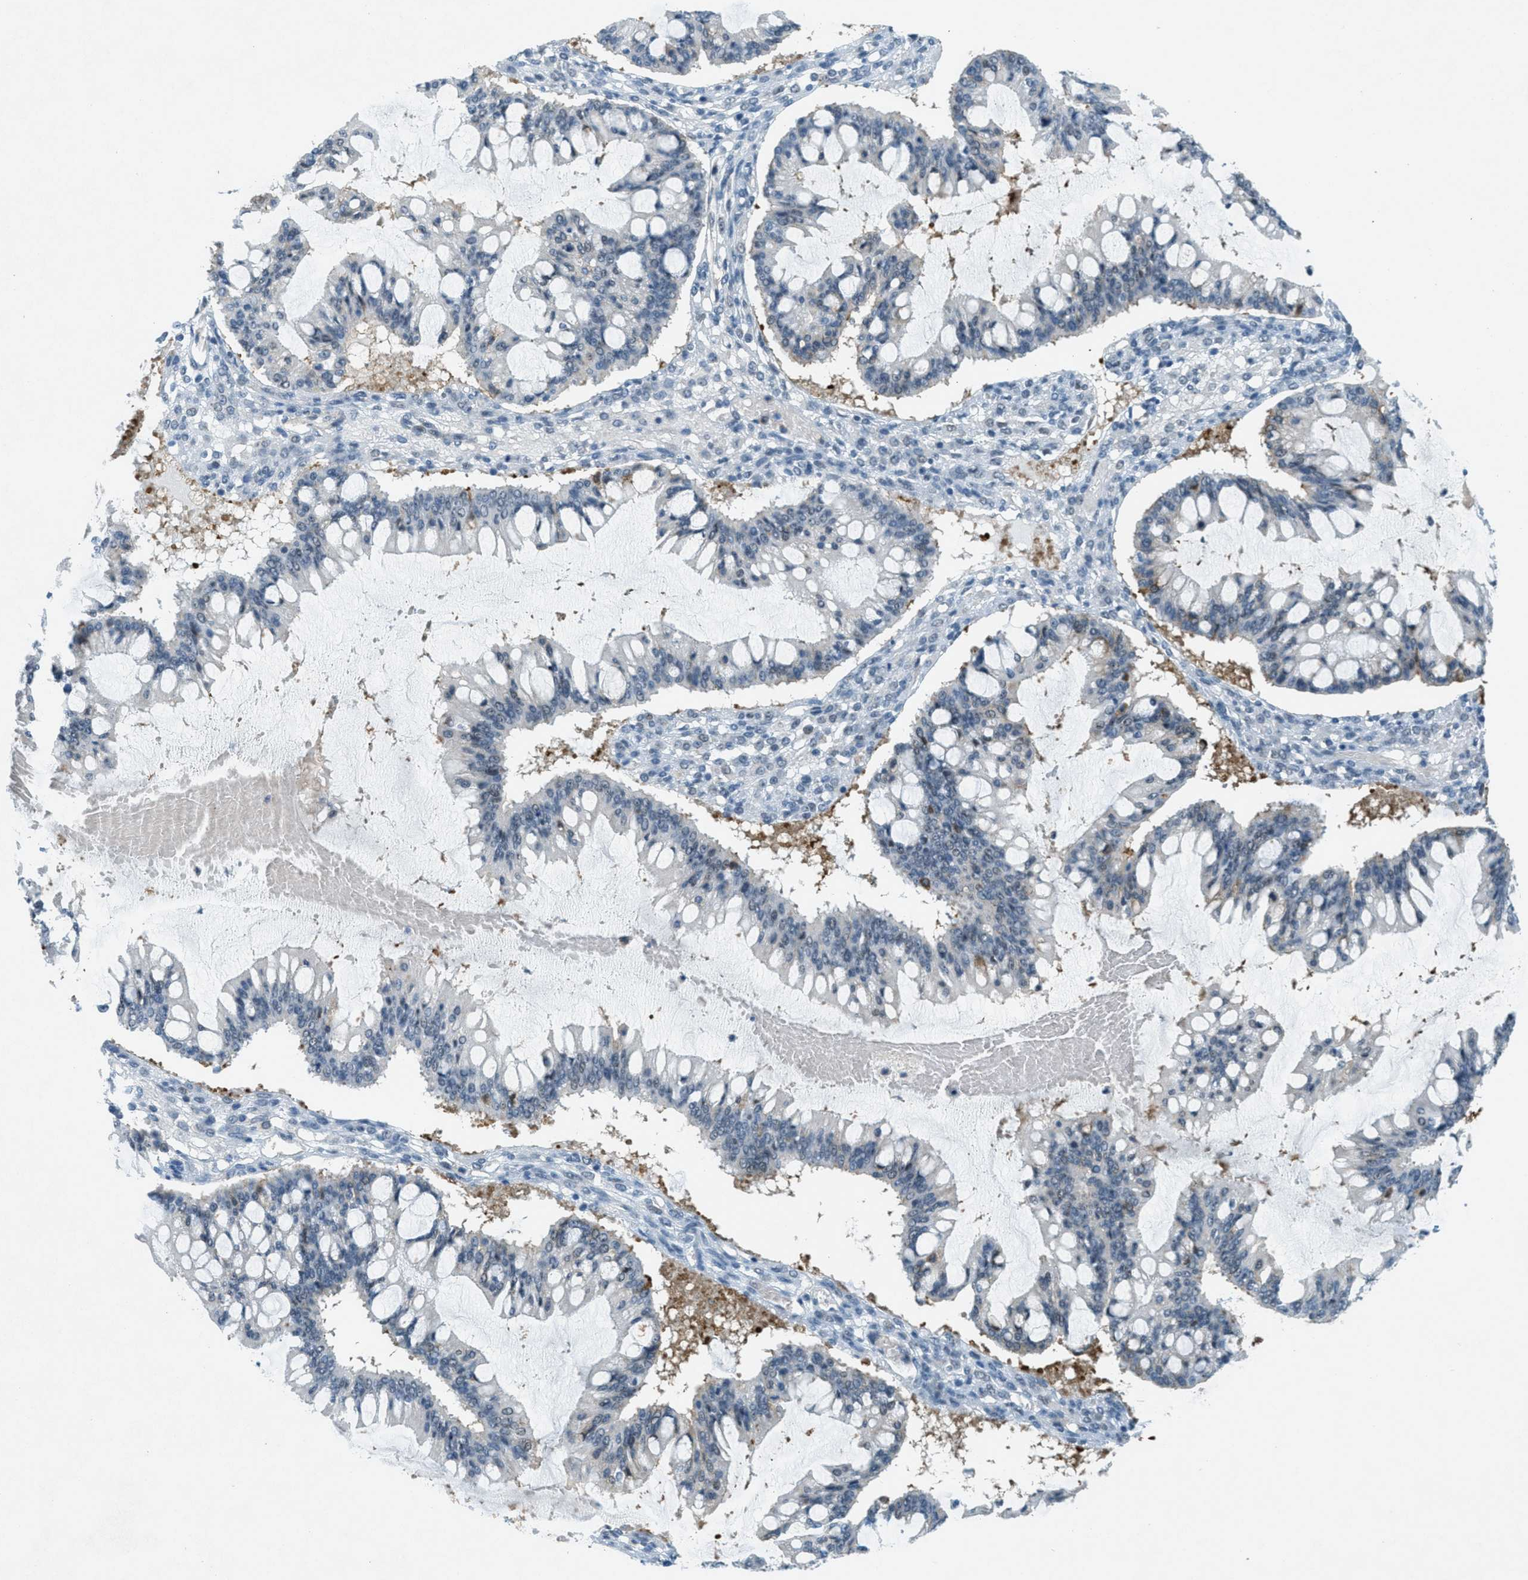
{"staining": {"intensity": "negative", "quantity": "none", "location": "none"}, "tissue": "ovarian cancer", "cell_type": "Tumor cells", "image_type": "cancer", "snomed": [{"axis": "morphology", "description": "Cystadenocarcinoma, mucinous, NOS"}, {"axis": "topography", "description": "Ovary"}], "caption": "A high-resolution micrograph shows IHC staining of ovarian cancer, which shows no significant positivity in tumor cells.", "gene": "FYN", "patient": {"sex": "female", "age": 73}}